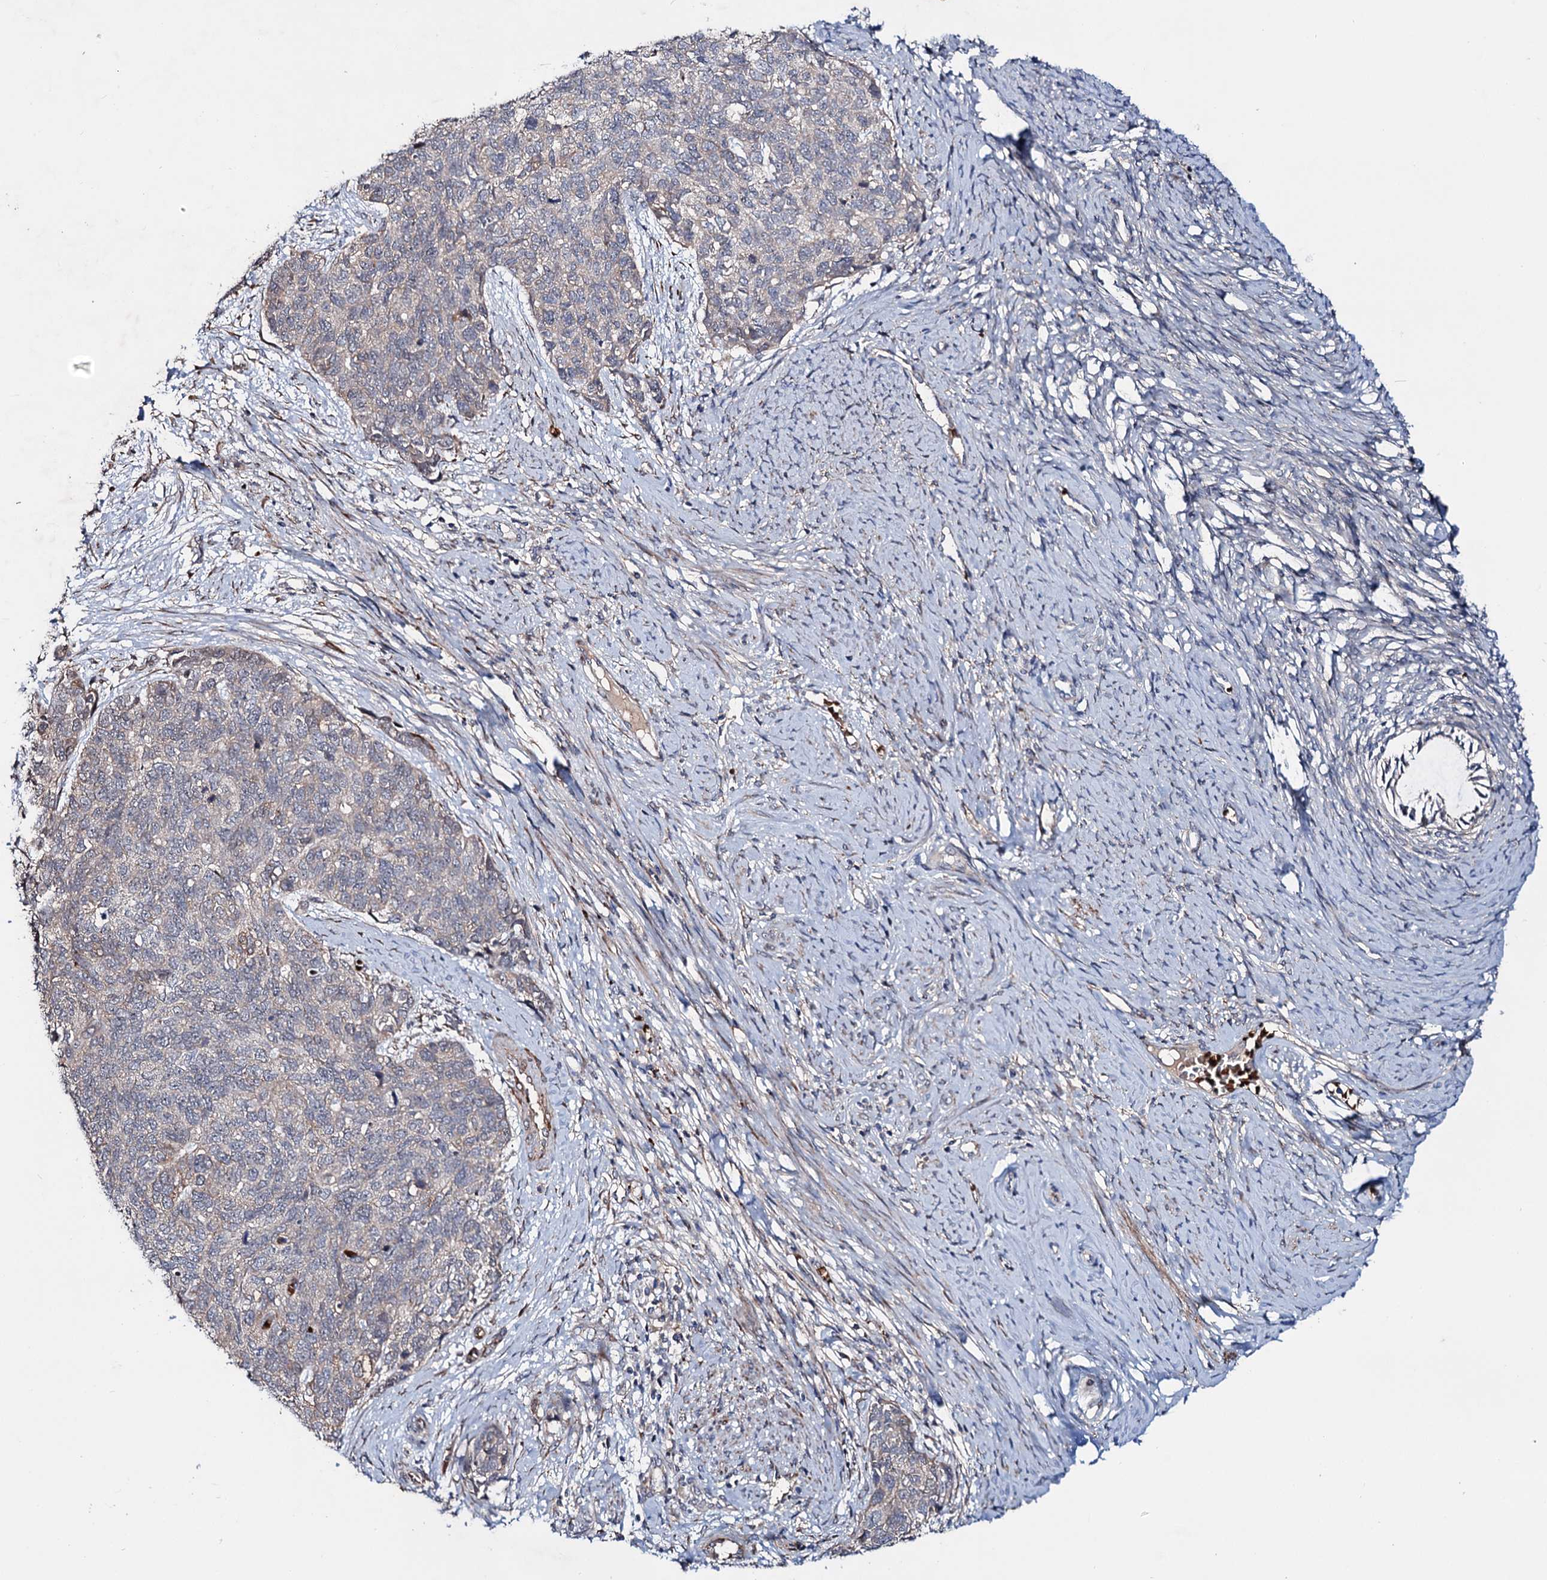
{"staining": {"intensity": "weak", "quantity": "<25%", "location": "cytoplasmic/membranous"}, "tissue": "cervical cancer", "cell_type": "Tumor cells", "image_type": "cancer", "snomed": [{"axis": "morphology", "description": "Squamous cell carcinoma, NOS"}, {"axis": "topography", "description": "Cervix"}], "caption": "High power microscopy histopathology image of an immunohistochemistry micrograph of cervical squamous cell carcinoma, revealing no significant positivity in tumor cells. Brightfield microscopy of immunohistochemistry stained with DAB (3,3'-diaminobenzidine) (brown) and hematoxylin (blue), captured at high magnification.", "gene": "PTDSS2", "patient": {"sex": "female", "age": 63}}